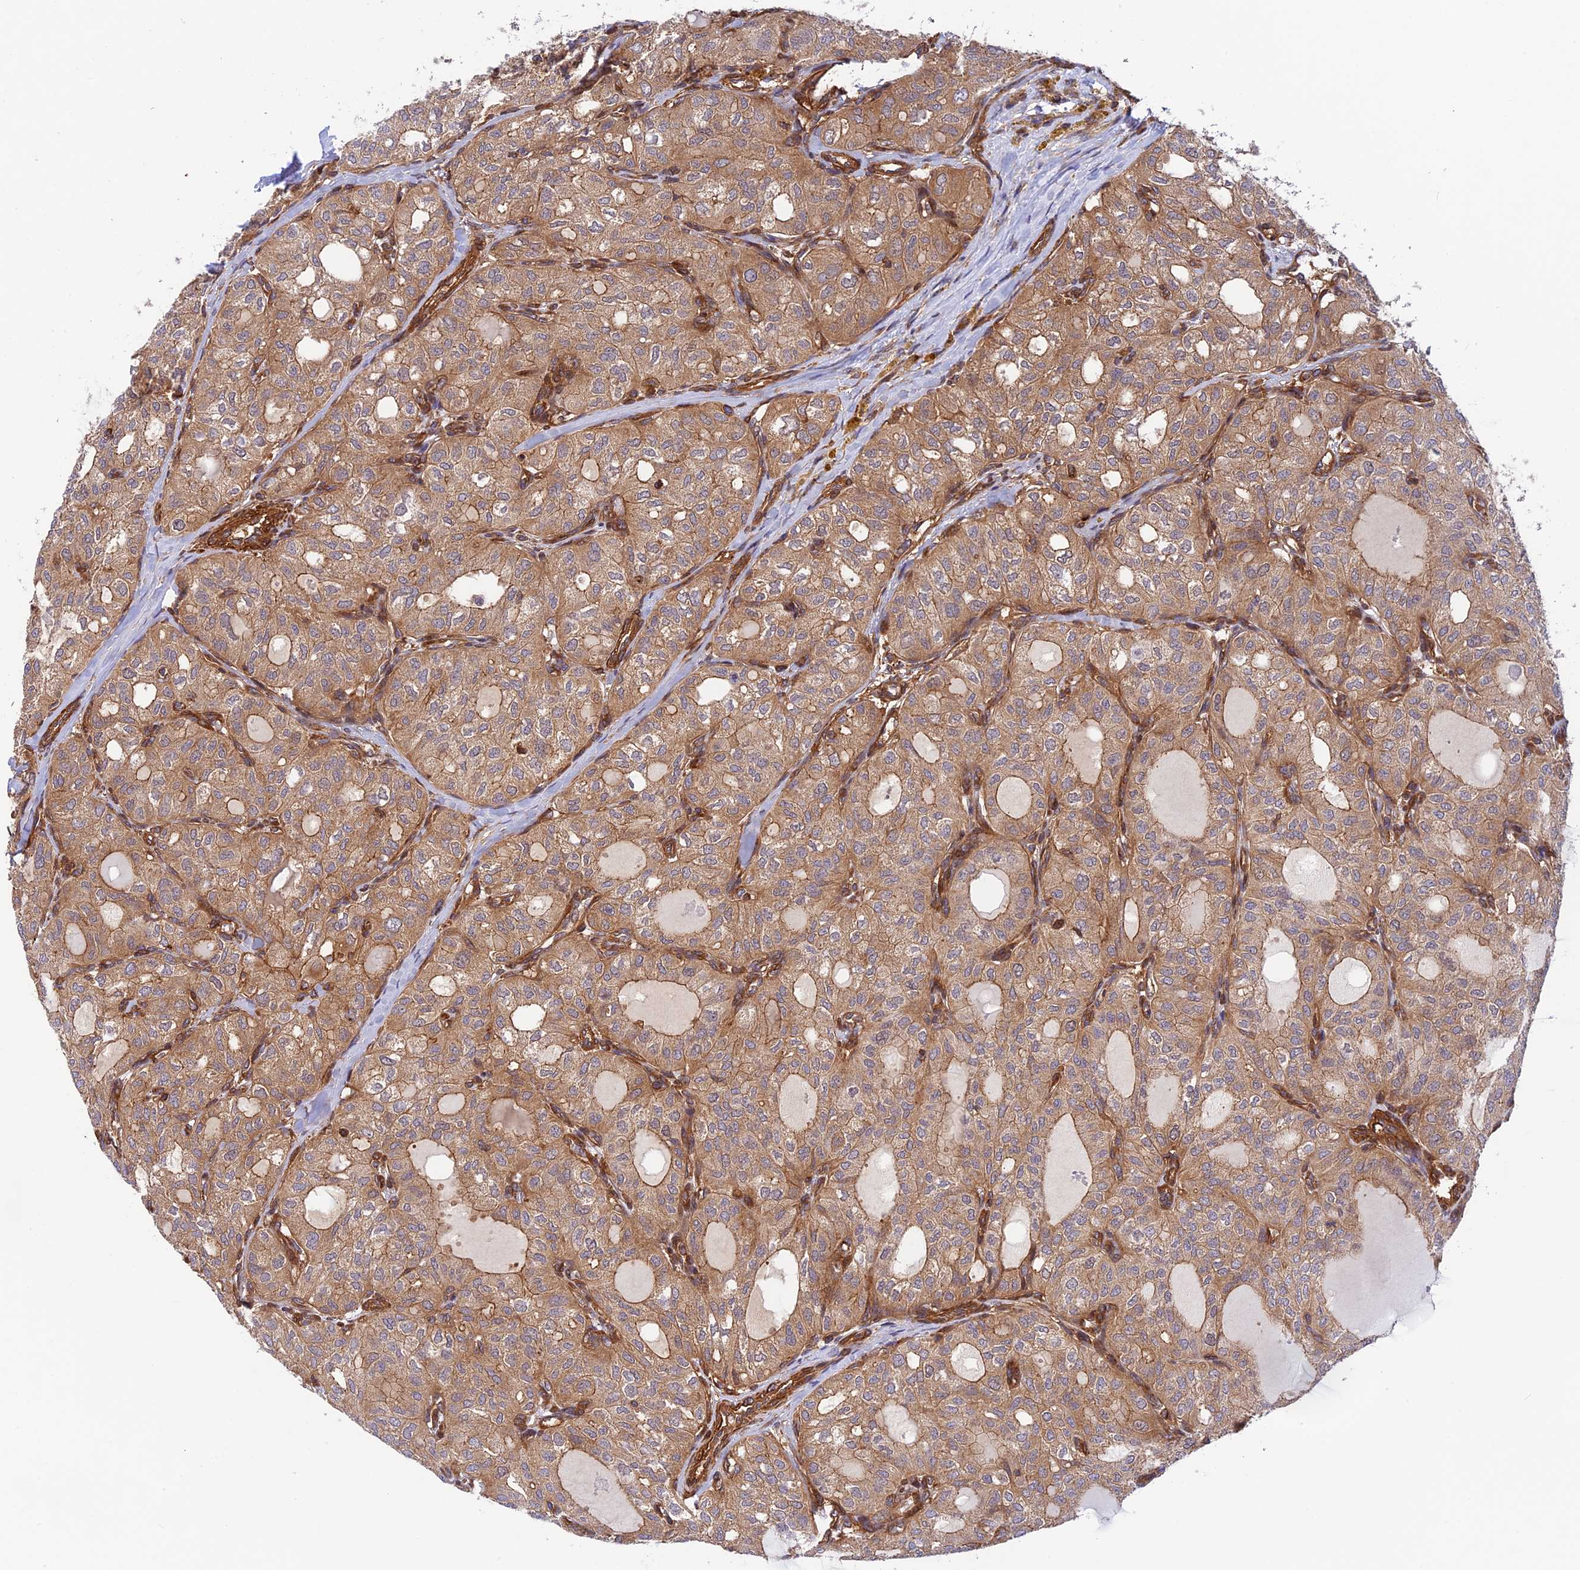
{"staining": {"intensity": "moderate", "quantity": ">75%", "location": "cytoplasmic/membranous"}, "tissue": "thyroid cancer", "cell_type": "Tumor cells", "image_type": "cancer", "snomed": [{"axis": "morphology", "description": "Follicular adenoma carcinoma, NOS"}, {"axis": "topography", "description": "Thyroid gland"}], "caption": "A high-resolution micrograph shows immunohistochemistry staining of follicular adenoma carcinoma (thyroid), which exhibits moderate cytoplasmic/membranous expression in approximately >75% of tumor cells.", "gene": "EVI5L", "patient": {"sex": "male", "age": 75}}